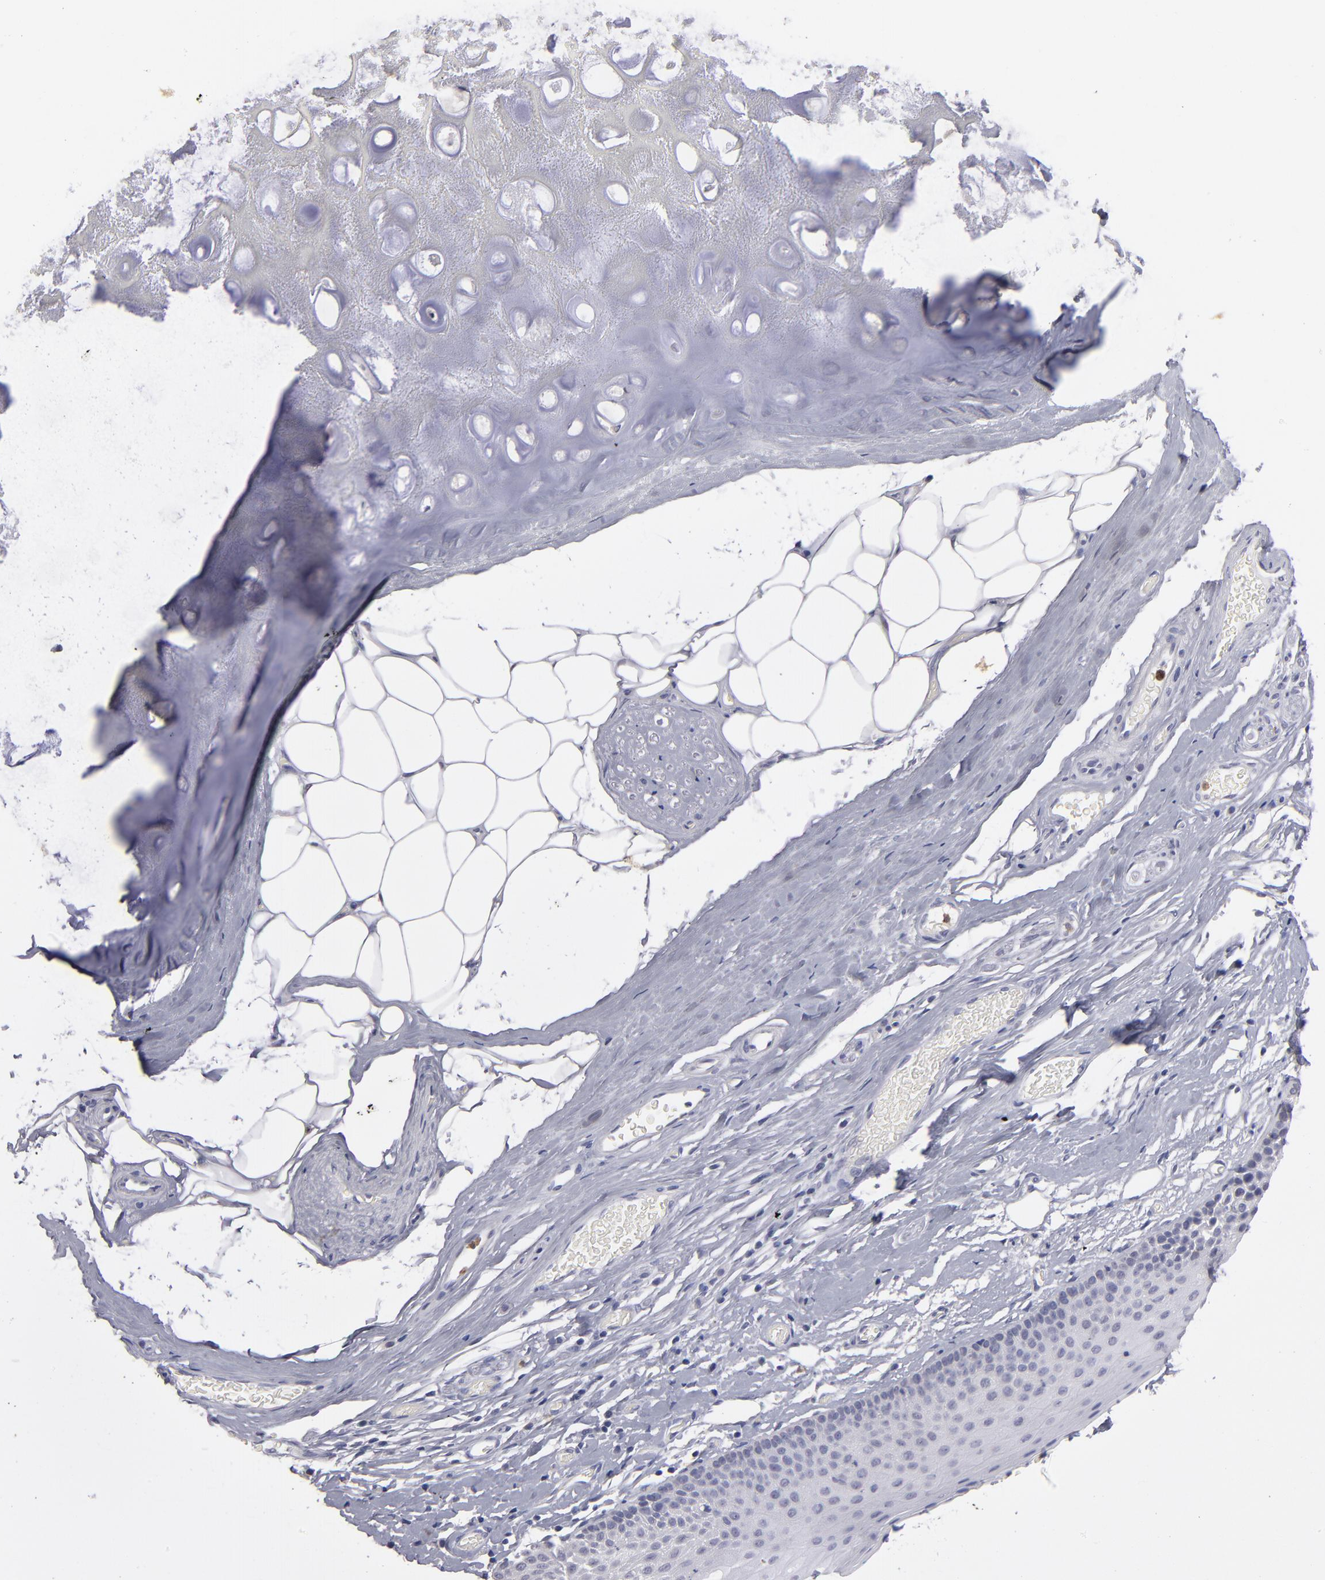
{"staining": {"intensity": "negative", "quantity": "none", "location": "none"}, "tissue": "nasopharynx", "cell_type": "Respiratory epithelial cells", "image_type": "normal", "snomed": [{"axis": "morphology", "description": "Normal tissue, NOS"}, {"axis": "topography", "description": "Nasopharynx"}], "caption": "There is no significant staining in respiratory epithelial cells of nasopharynx. (DAB (3,3'-diaminobenzidine) immunohistochemistry (IHC), high magnification).", "gene": "MGAM", "patient": {"sex": "male", "age": 56}}